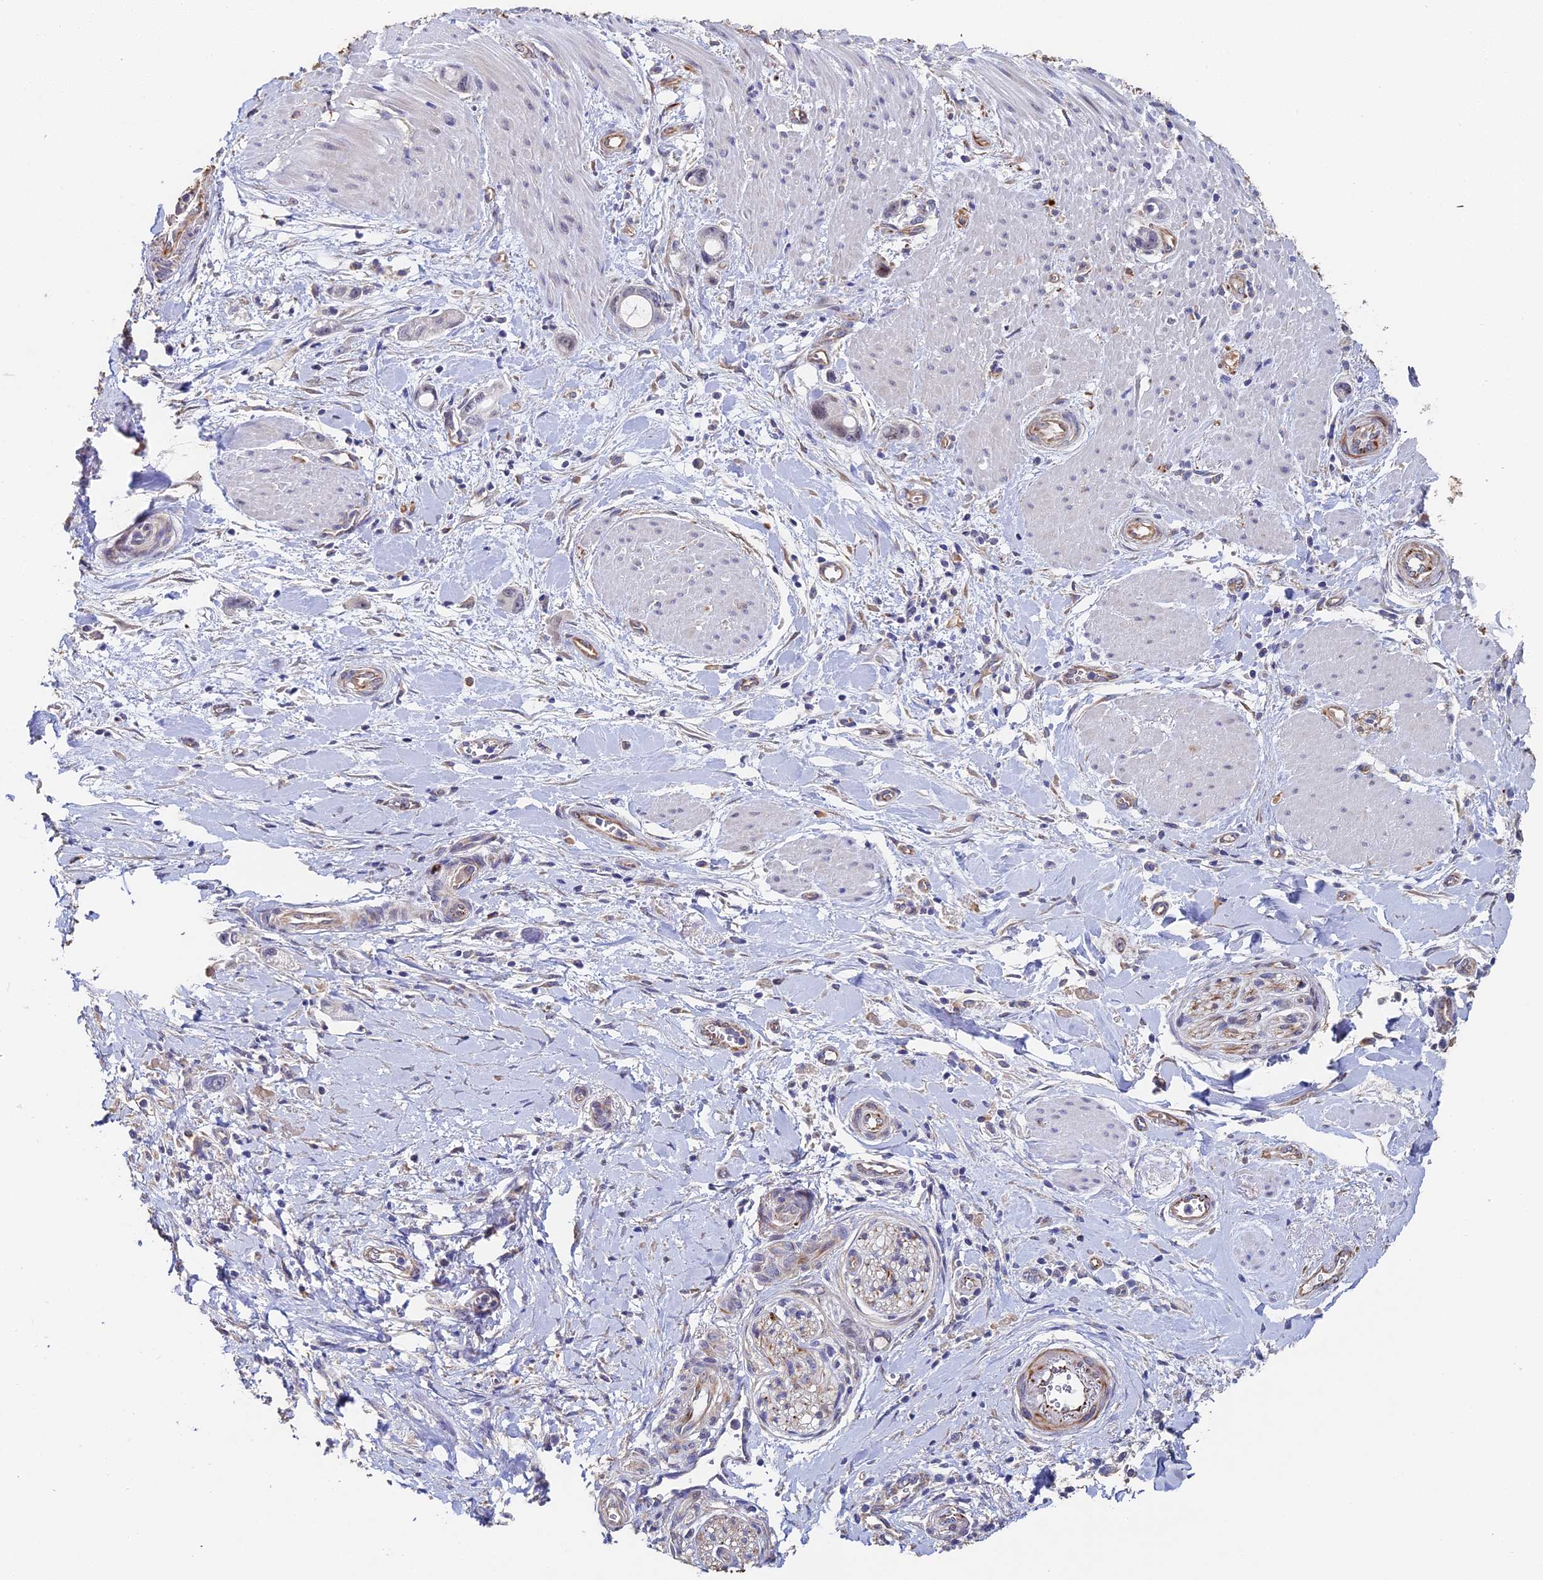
{"staining": {"intensity": "negative", "quantity": "none", "location": "none"}, "tissue": "pancreatic cancer", "cell_type": "Tumor cells", "image_type": "cancer", "snomed": [{"axis": "morphology", "description": "Adenocarcinoma, NOS"}, {"axis": "topography", "description": "Pancreas"}], "caption": "An immunohistochemistry (IHC) image of pancreatic cancer (adenocarcinoma) is shown. There is no staining in tumor cells of pancreatic cancer (adenocarcinoma). (DAB (3,3'-diaminobenzidine) IHC with hematoxylin counter stain).", "gene": "ENSG00000268674", "patient": {"sex": "male", "age": 68}}